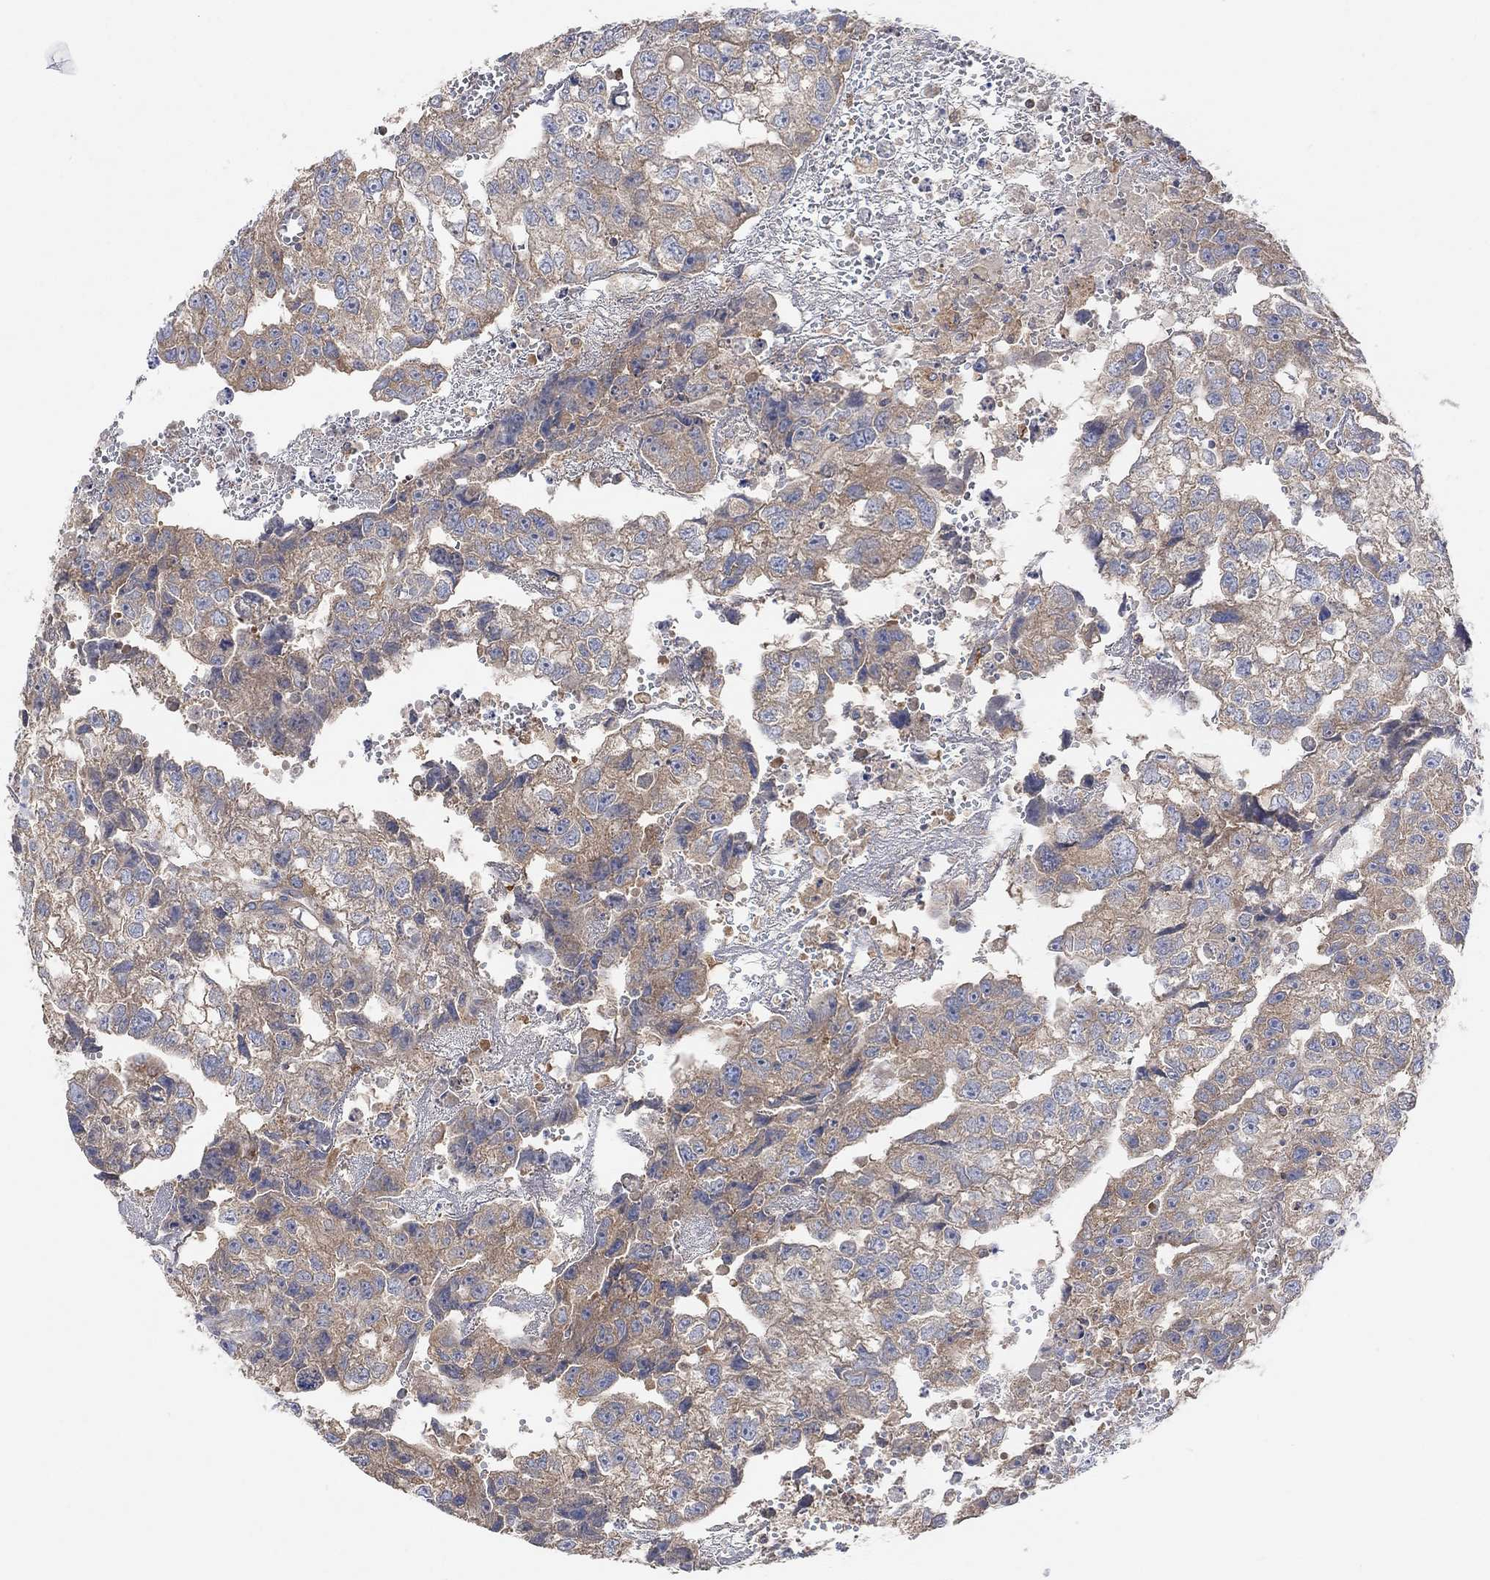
{"staining": {"intensity": "weak", "quantity": "<25%", "location": "cytoplasmic/membranous"}, "tissue": "testis cancer", "cell_type": "Tumor cells", "image_type": "cancer", "snomed": [{"axis": "morphology", "description": "Carcinoma, Embryonal, NOS"}, {"axis": "morphology", "description": "Teratoma, malignant, NOS"}, {"axis": "topography", "description": "Testis"}], "caption": "Embryonal carcinoma (testis) was stained to show a protein in brown. There is no significant expression in tumor cells. The staining is performed using DAB brown chromogen with nuclei counter-stained in using hematoxylin.", "gene": "BLOC1S3", "patient": {"sex": "male", "age": 44}}